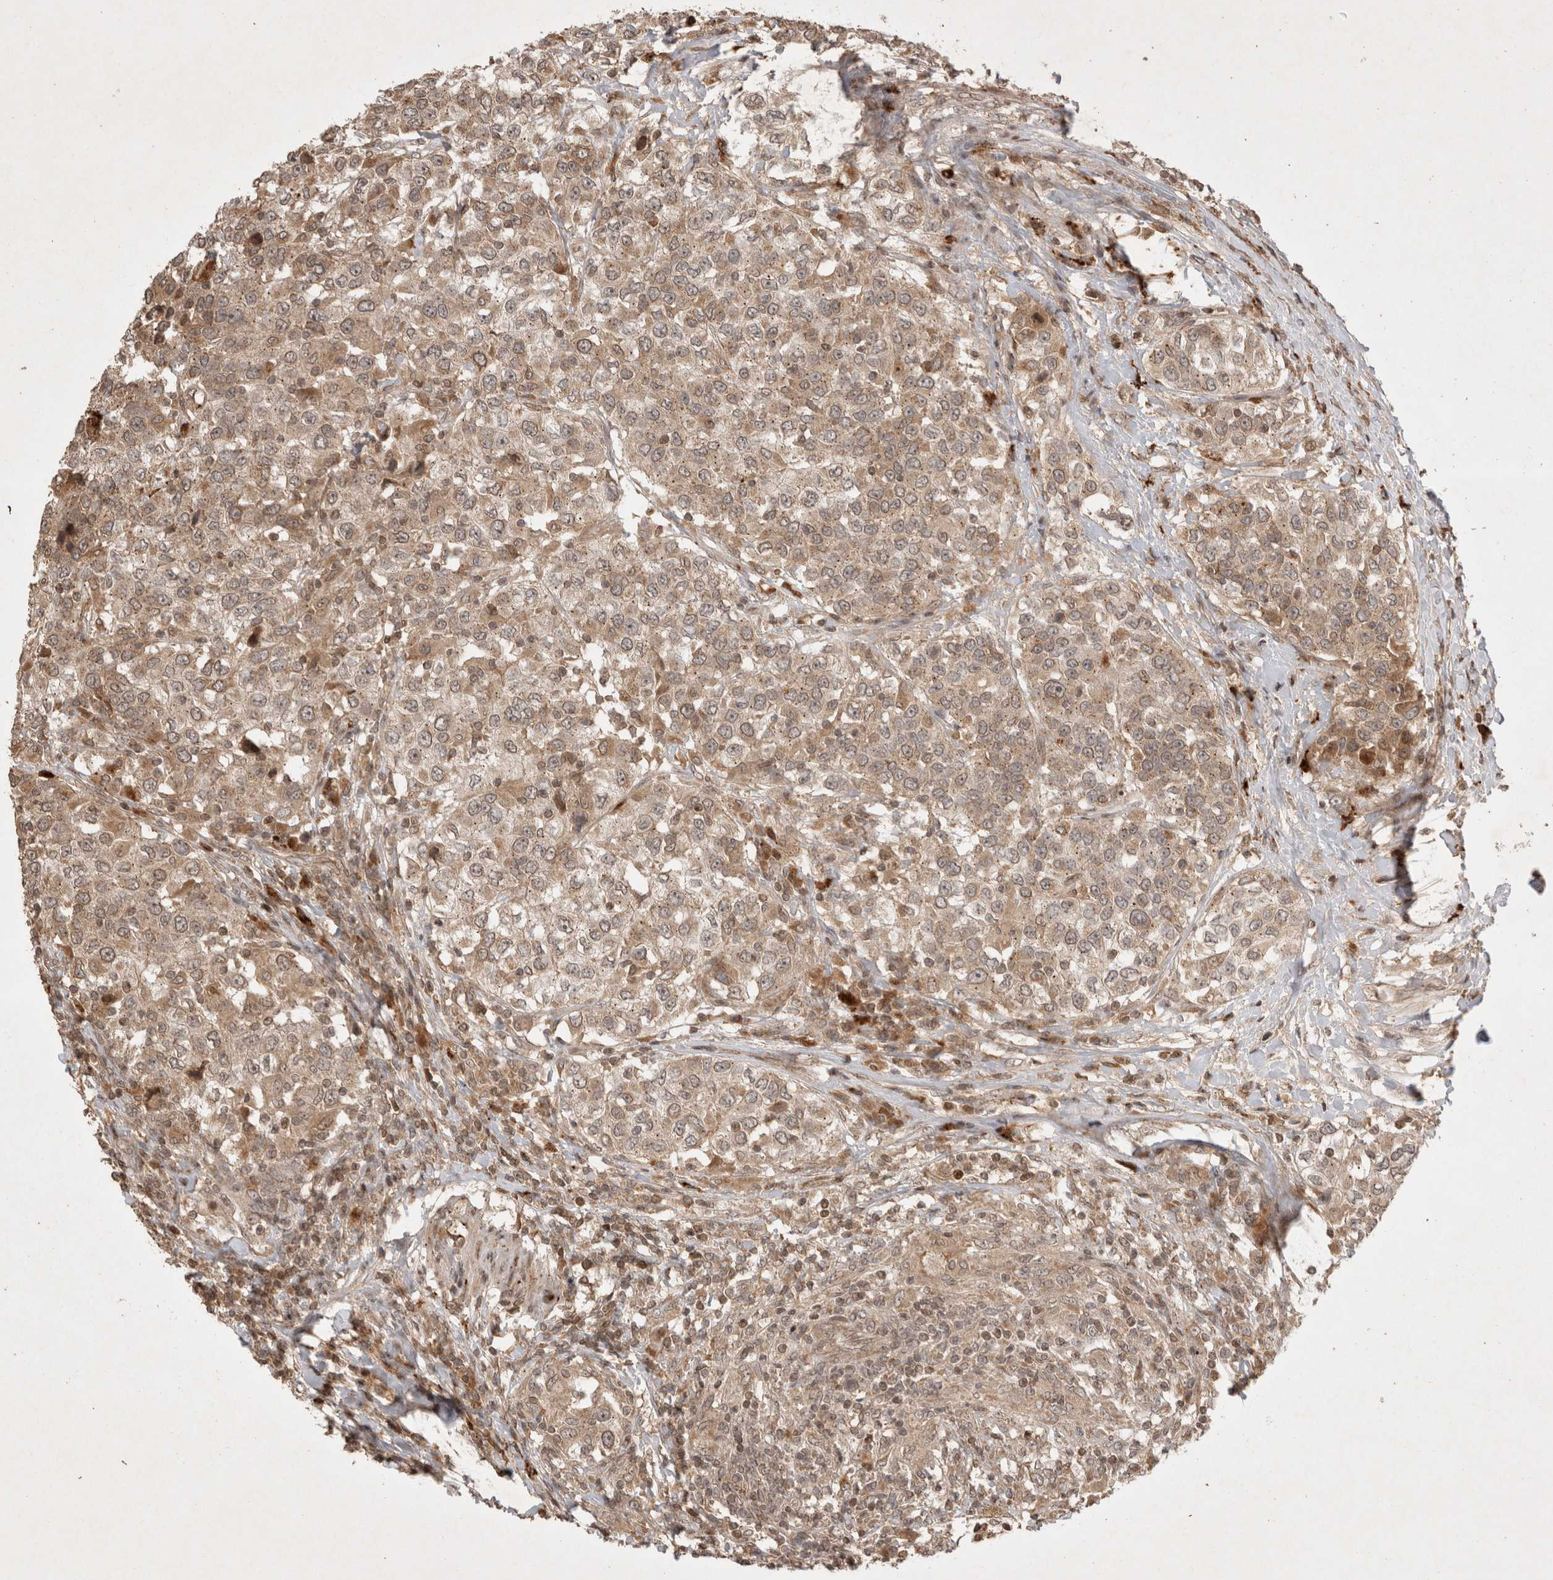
{"staining": {"intensity": "weak", "quantity": ">75%", "location": "cytoplasmic/membranous"}, "tissue": "urothelial cancer", "cell_type": "Tumor cells", "image_type": "cancer", "snomed": [{"axis": "morphology", "description": "Urothelial carcinoma, High grade"}, {"axis": "topography", "description": "Urinary bladder"}], "caption": "DAB immunohistochemical staining of urothelial carcinoma (high-grade) exhibits weak cytoplasmic/membranous protein positivity in approximately >75% of tumor cells.", "gene": "FAM221A", "patient": {"sex": "female", "age": 80}}